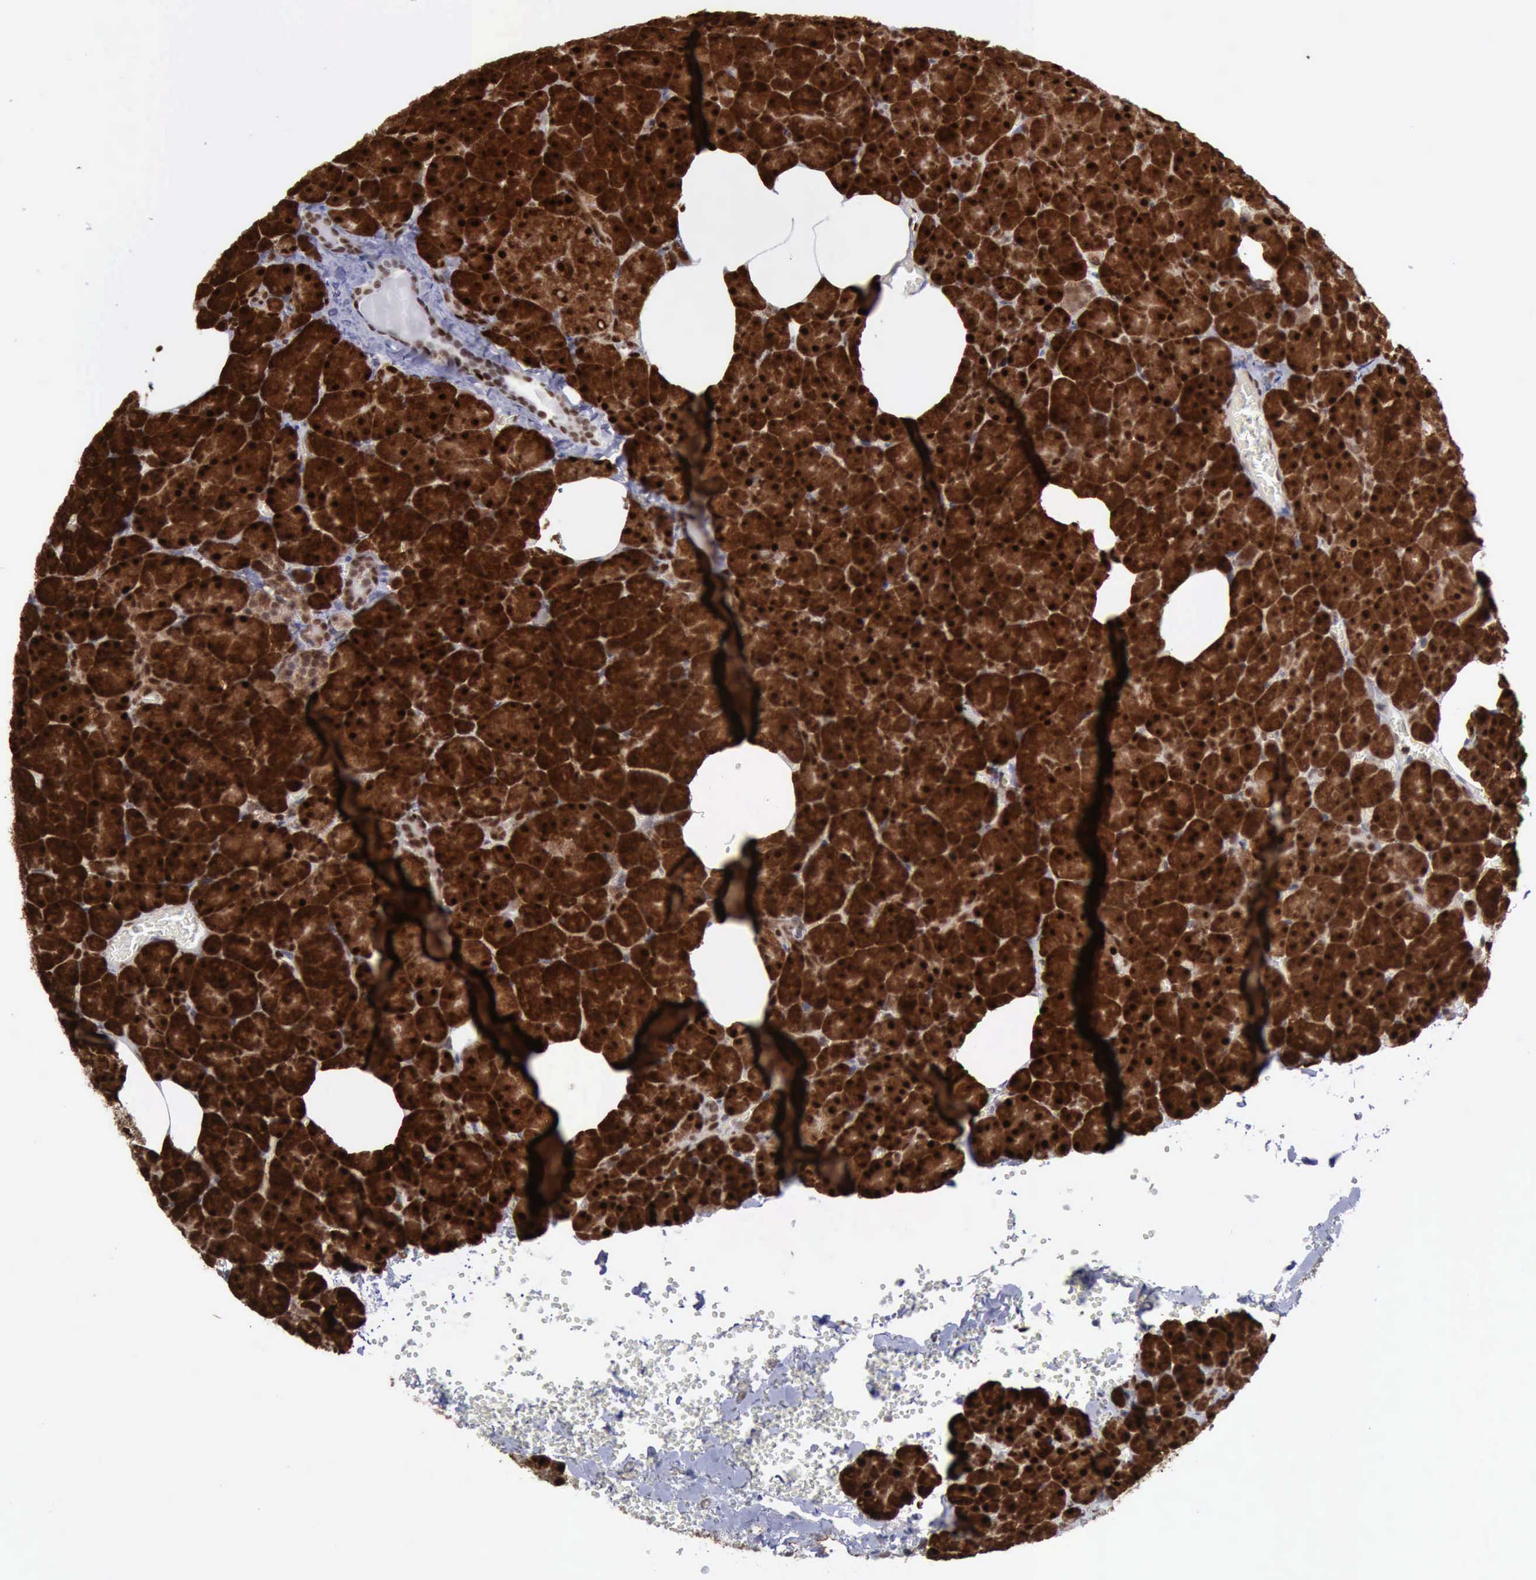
{"staining": {"intensity": "strong", "quantity": ">75%", "location": "cytoplasmic/membranous,nuclear"}, "tissue": "pancreas", "cell_type": "Exocrine glandular cells", "image_type": "normal", "snomed": [{"axis": "morphology", "description": "Normal tissue, NOS"}, {"axis": "topography", "description": "Pancreas"}], "caption": "DAB immunohistochemical staining of normal pancreas shows strong cytoplasmic/membranous,nuclear protein staining in about >75% of exocrine glandular cells. (DAB IHC with brightfield microscopy, high magnification).", "gene": "PDCD4", "patient": {"sex": "female", "age": 35}}